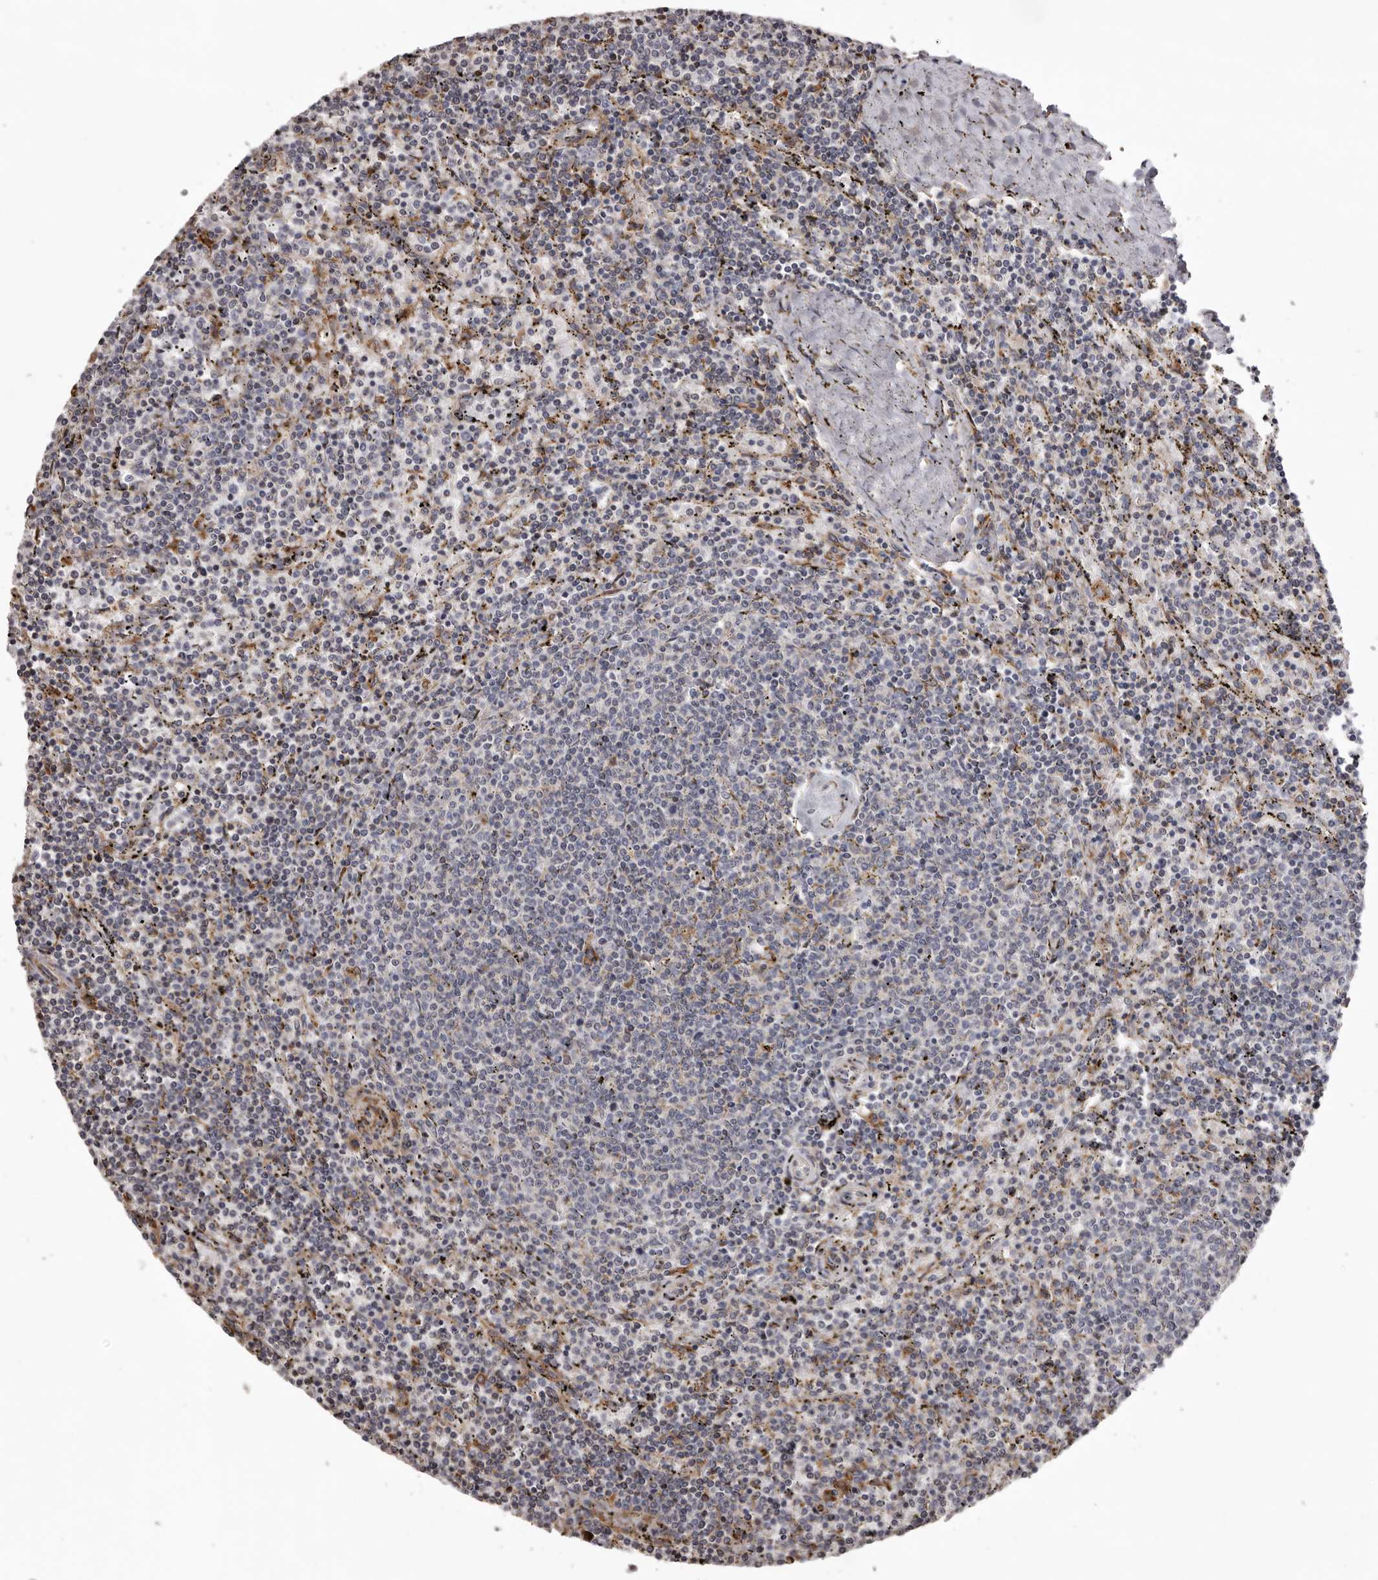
{"staining": {"intensity": "negative", "quantity": "none", "location": "none"}, "tissue": "lymphoma", "cell_type": "Tumor cells", "image_type": "cancer", "snomed": [{"axis": "morphology", "description": "Malignant lymphoma, non-Hodgkin's type, Low grade"}, {"axis": "topography", "description": "Spleen"}], "caption": "Image shows no significant protein expression in tumor cells of lymphoma. (Stains: DAB immunohistochemistry with hematoxylin counter stain, Microscopy: brightfield microscopy at high magnification).", "gene": "PIGX", "patient": {"sex": "female", "age": 50}}